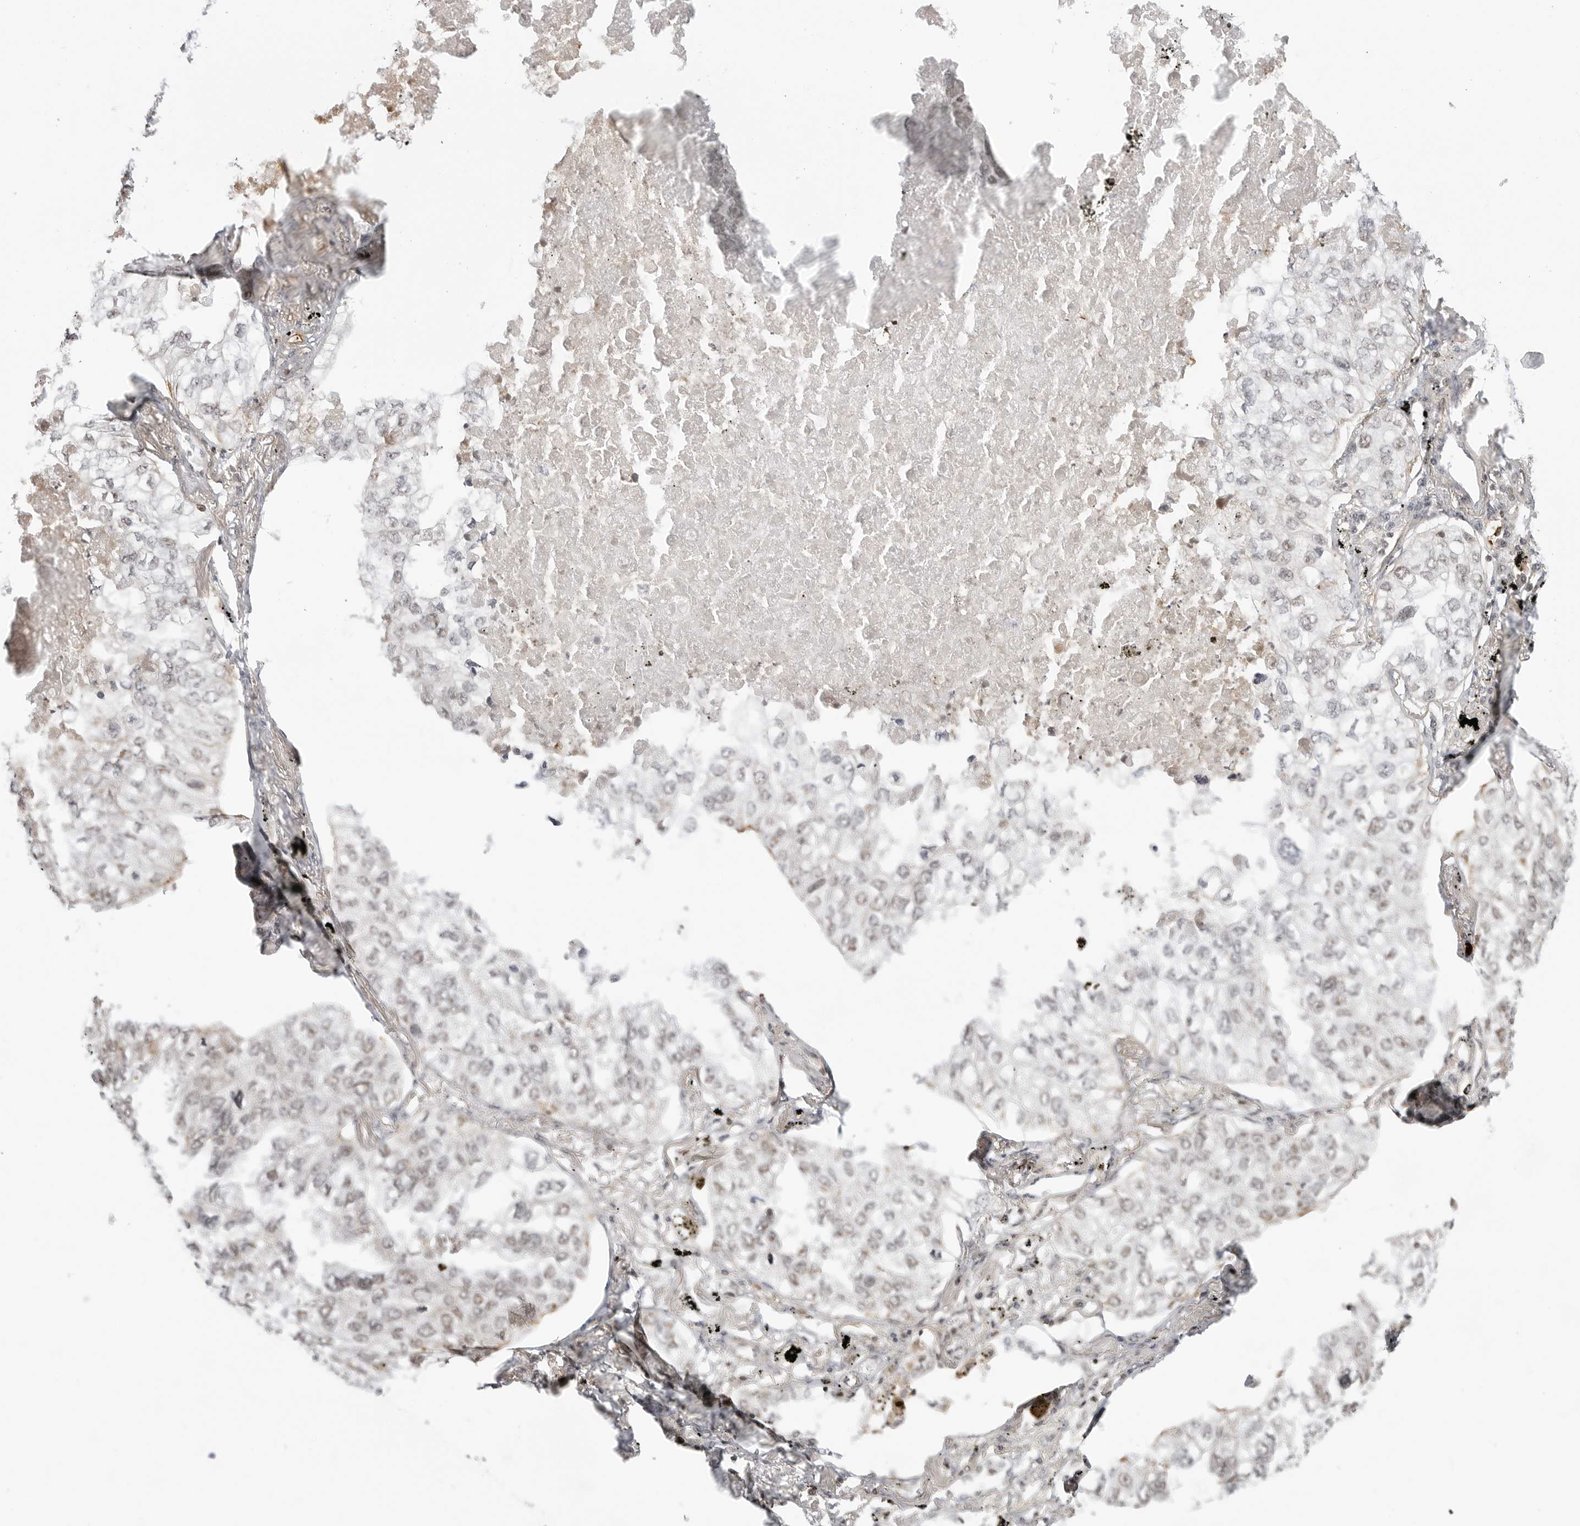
{"staining": {"intensity": "weak", "quantity": "25%-75%", "location": "nuclear"}, "tissue": "lung cancer", "cell_type": "Tumor cells", "image_type": "cancer", "snomed": [{"axis": "morphology", "description": "Adenocarcinoma, NOS"}, {"axis": "topography", "description": "Lung"}], "caption": "Lung cancer was stained to show a protein in brown. There is low levels of weak nuclear expression in approximately 25%-75% of tumor cells.", "gene": "C8orf33", "patient": {"sex": "male", "age": 65}}